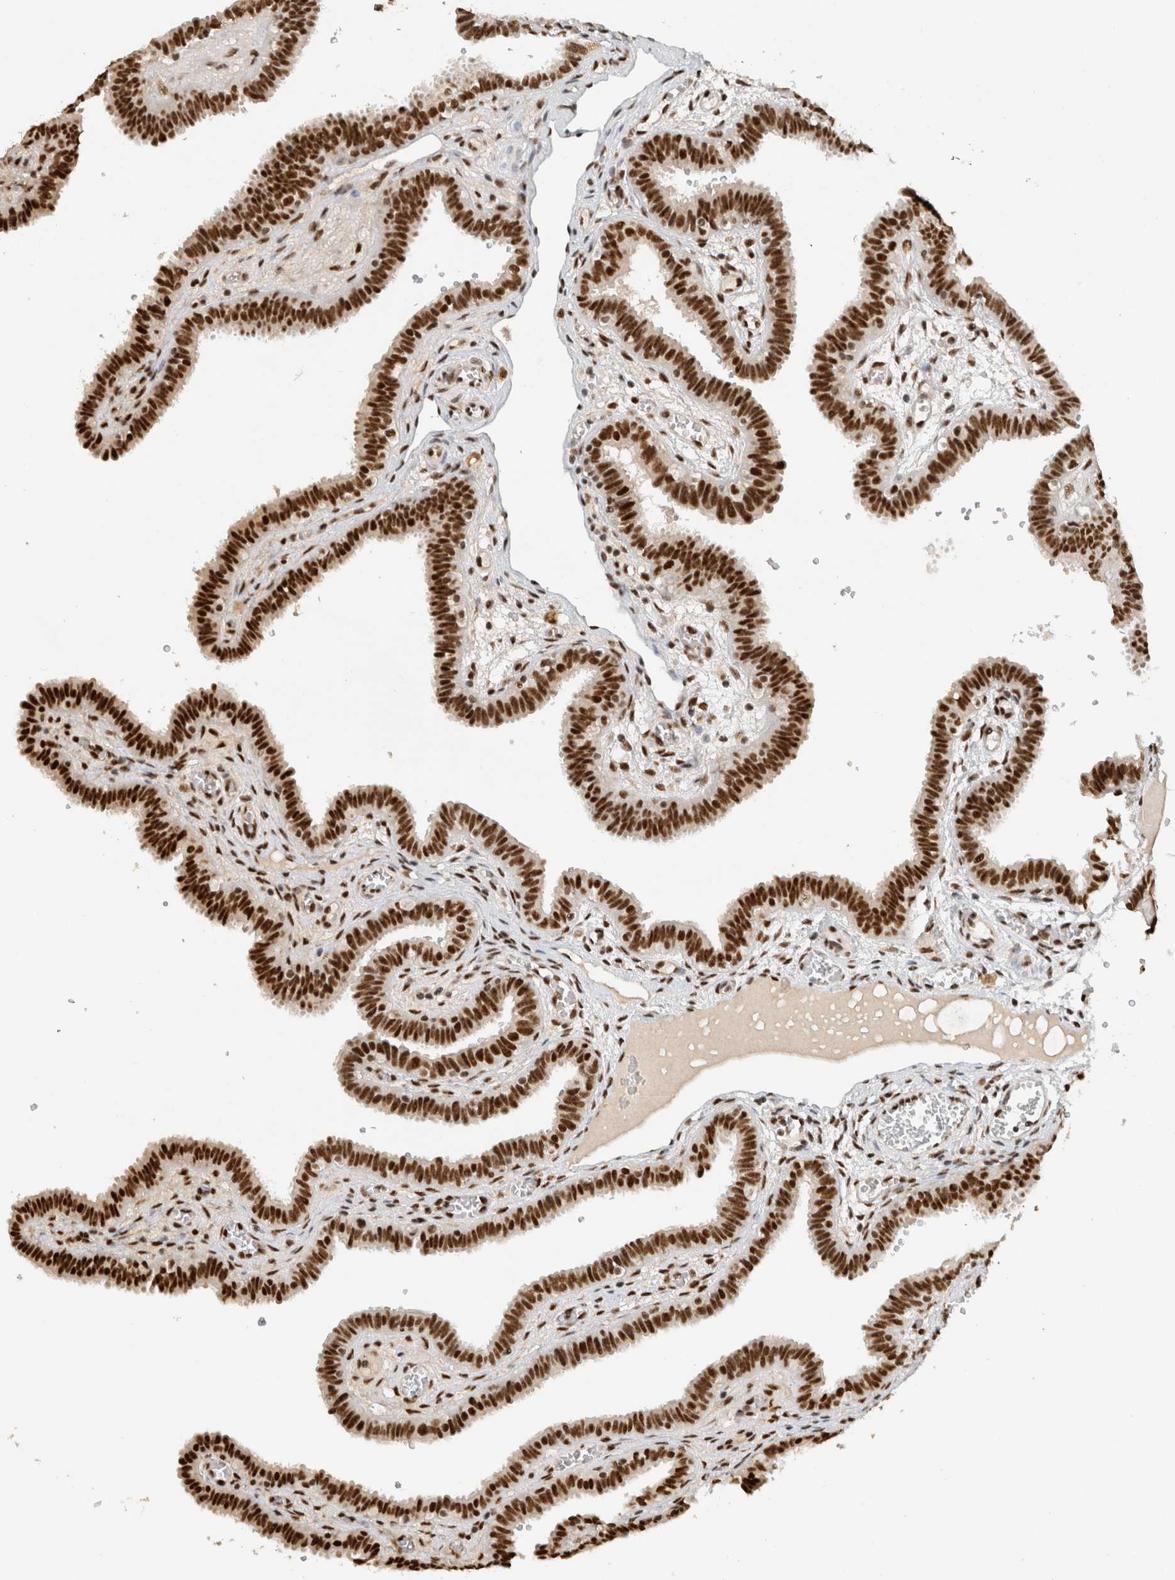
{"staining": {"intensity": "strong", "quantity": ">75%", "location": "nuclear"}, "tissue": "fallopian tube", "cell_type": "Glandular cells", "image_type": "normal", "snomed": [{"axis": "morphology", "description": "Normal tissue, NOS"}, {"axis": "topography", "description": "Fallopian tube"}, {"axis": "topography", "description": "Placenta"}], "caption": "DAB immunohistochemical staining of unremarkable fallopian tube displays strong nuclear protein staining in approximately >75% of glandular cells. (DAB IHC, brown staining for protein, blue staining for nuclei).", "gene": "DDX42", "patient": {"sex": "female", "age": 32}}